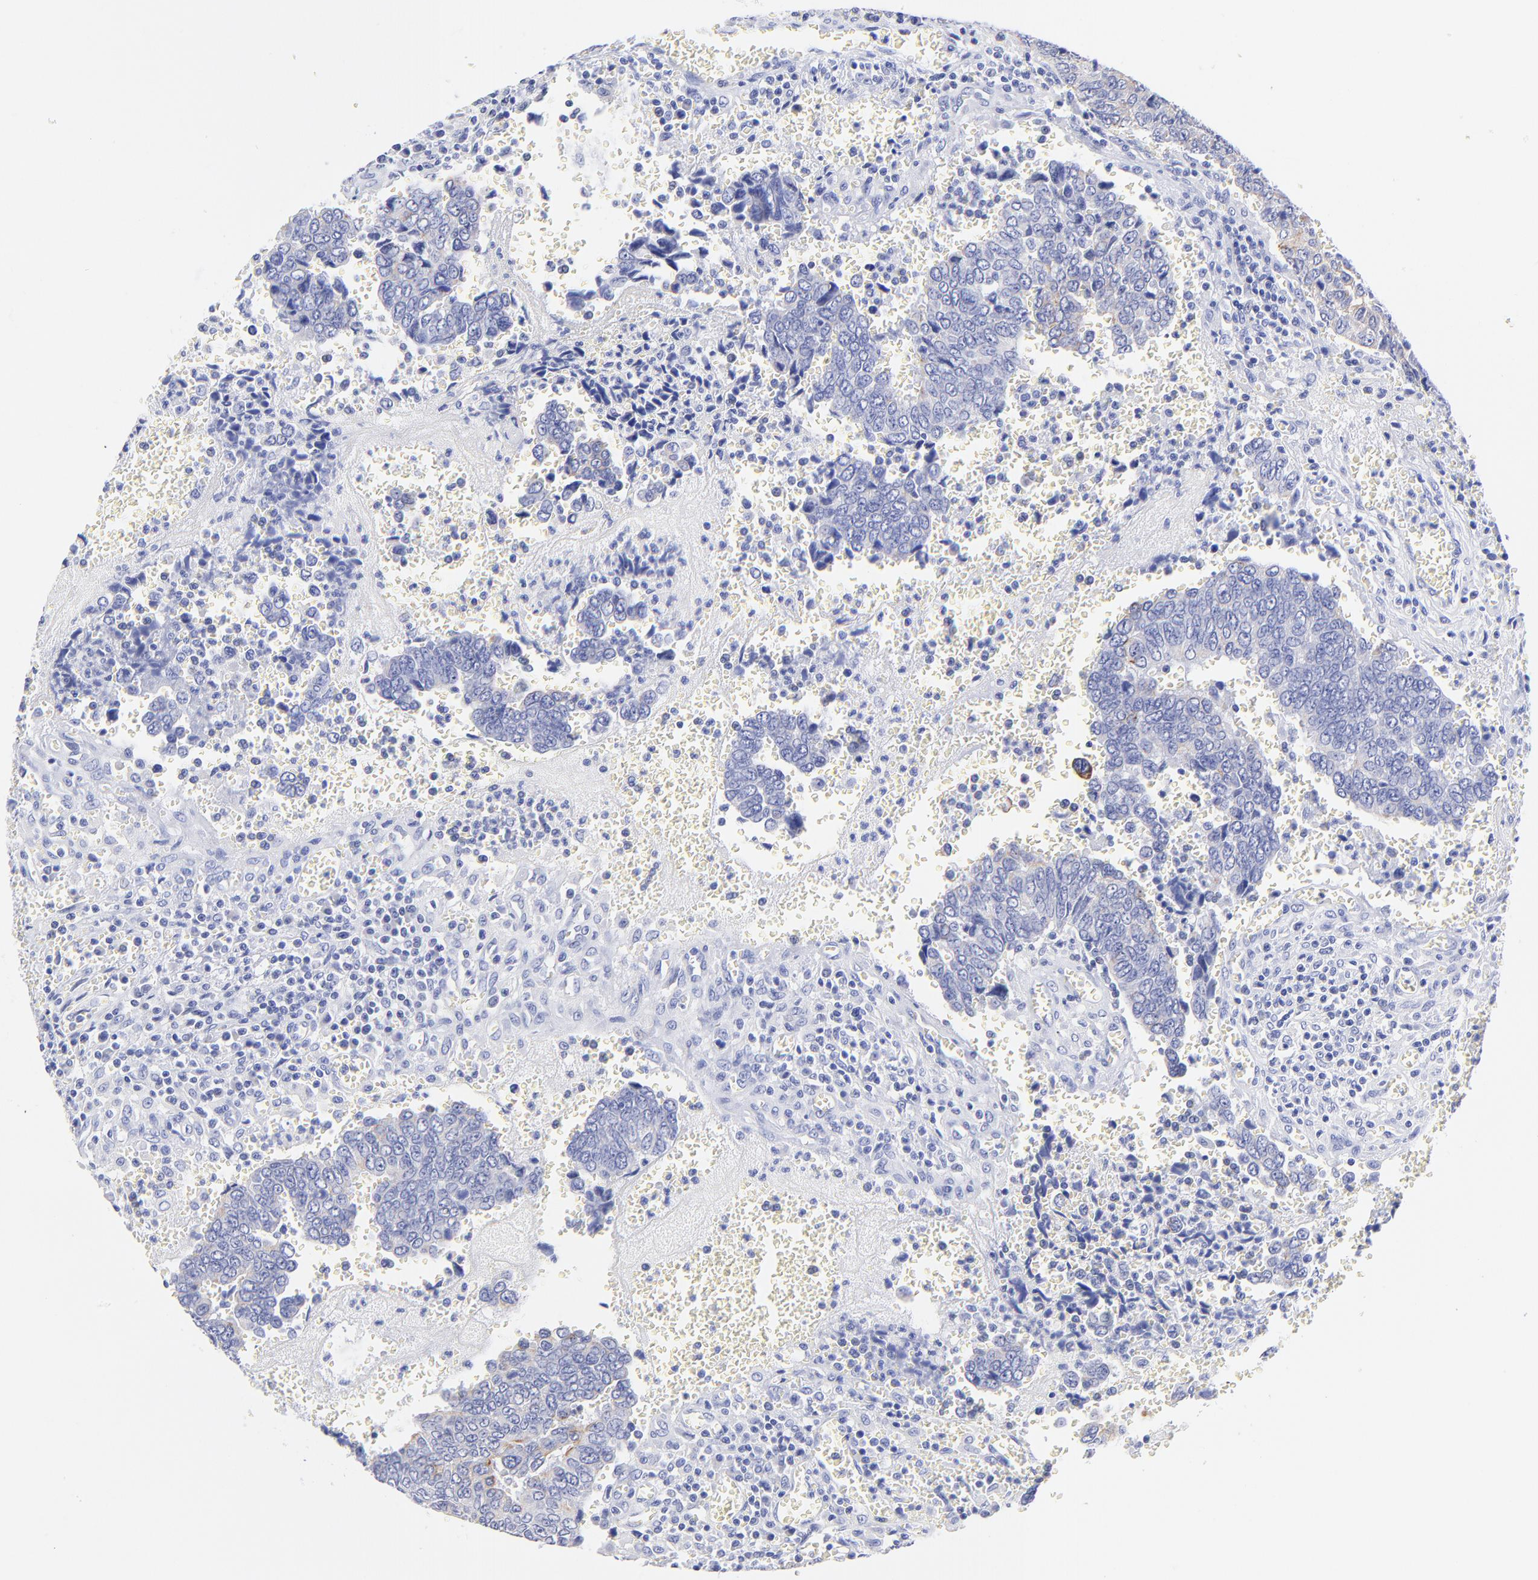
{"staining": {"intensity": "negative", "quantity": "none", "location": "none"}, "tissue": "urothelial cancer", "cell_type": "Tumor cells", "image_type": "cancer", "snomed": [{"axis": "morphology", "description": "Urothelial carcinoma, High grade"}, {"axis": "topography", "description": "Urinary bladder"}], "caption": "This is an IHC micrograph of human high-grade urothelial carcinoma. There is no staining in tumor cells.", "gene": "RAB3A", "patient": {"sex": "male", "age": 86}}